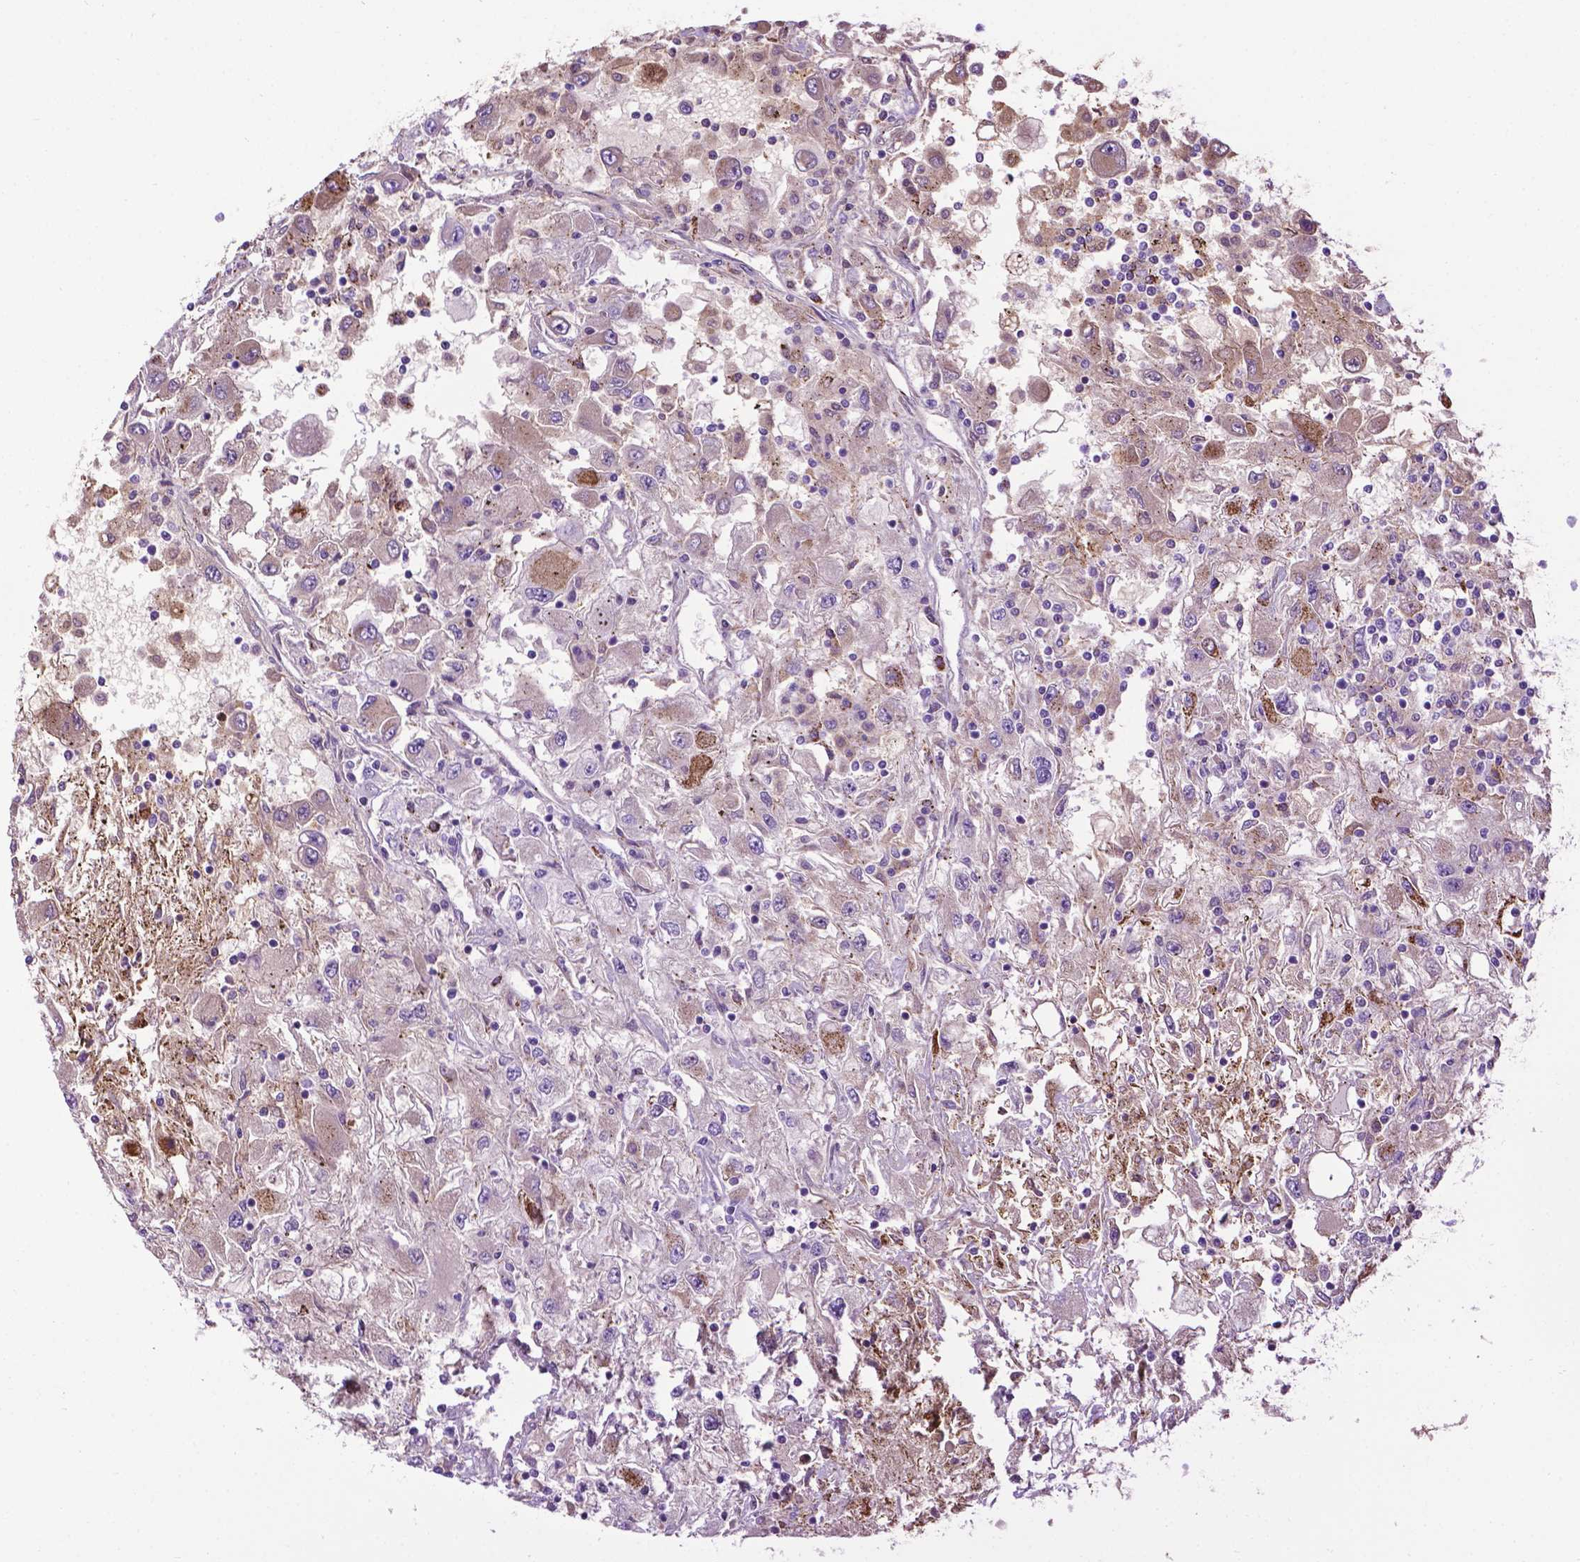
{"staining": {"intensity": "negative", "quantity": "none", "location": "none"}, "tissue": "renal cancer", "cell_type": "Tumor cells", "image_type": "cancer", "snomed": [{"axis": "morphology", "description": "Adenocarcinoma, NOS"}, {"axis": "topography", "description": "Kidney"}], "caption": "Tumor cells are negative for brown protein staining in renal adenocarcinoma.", "gene": "TMEM132E", "patient": {"sex": "female", "age": 67}}